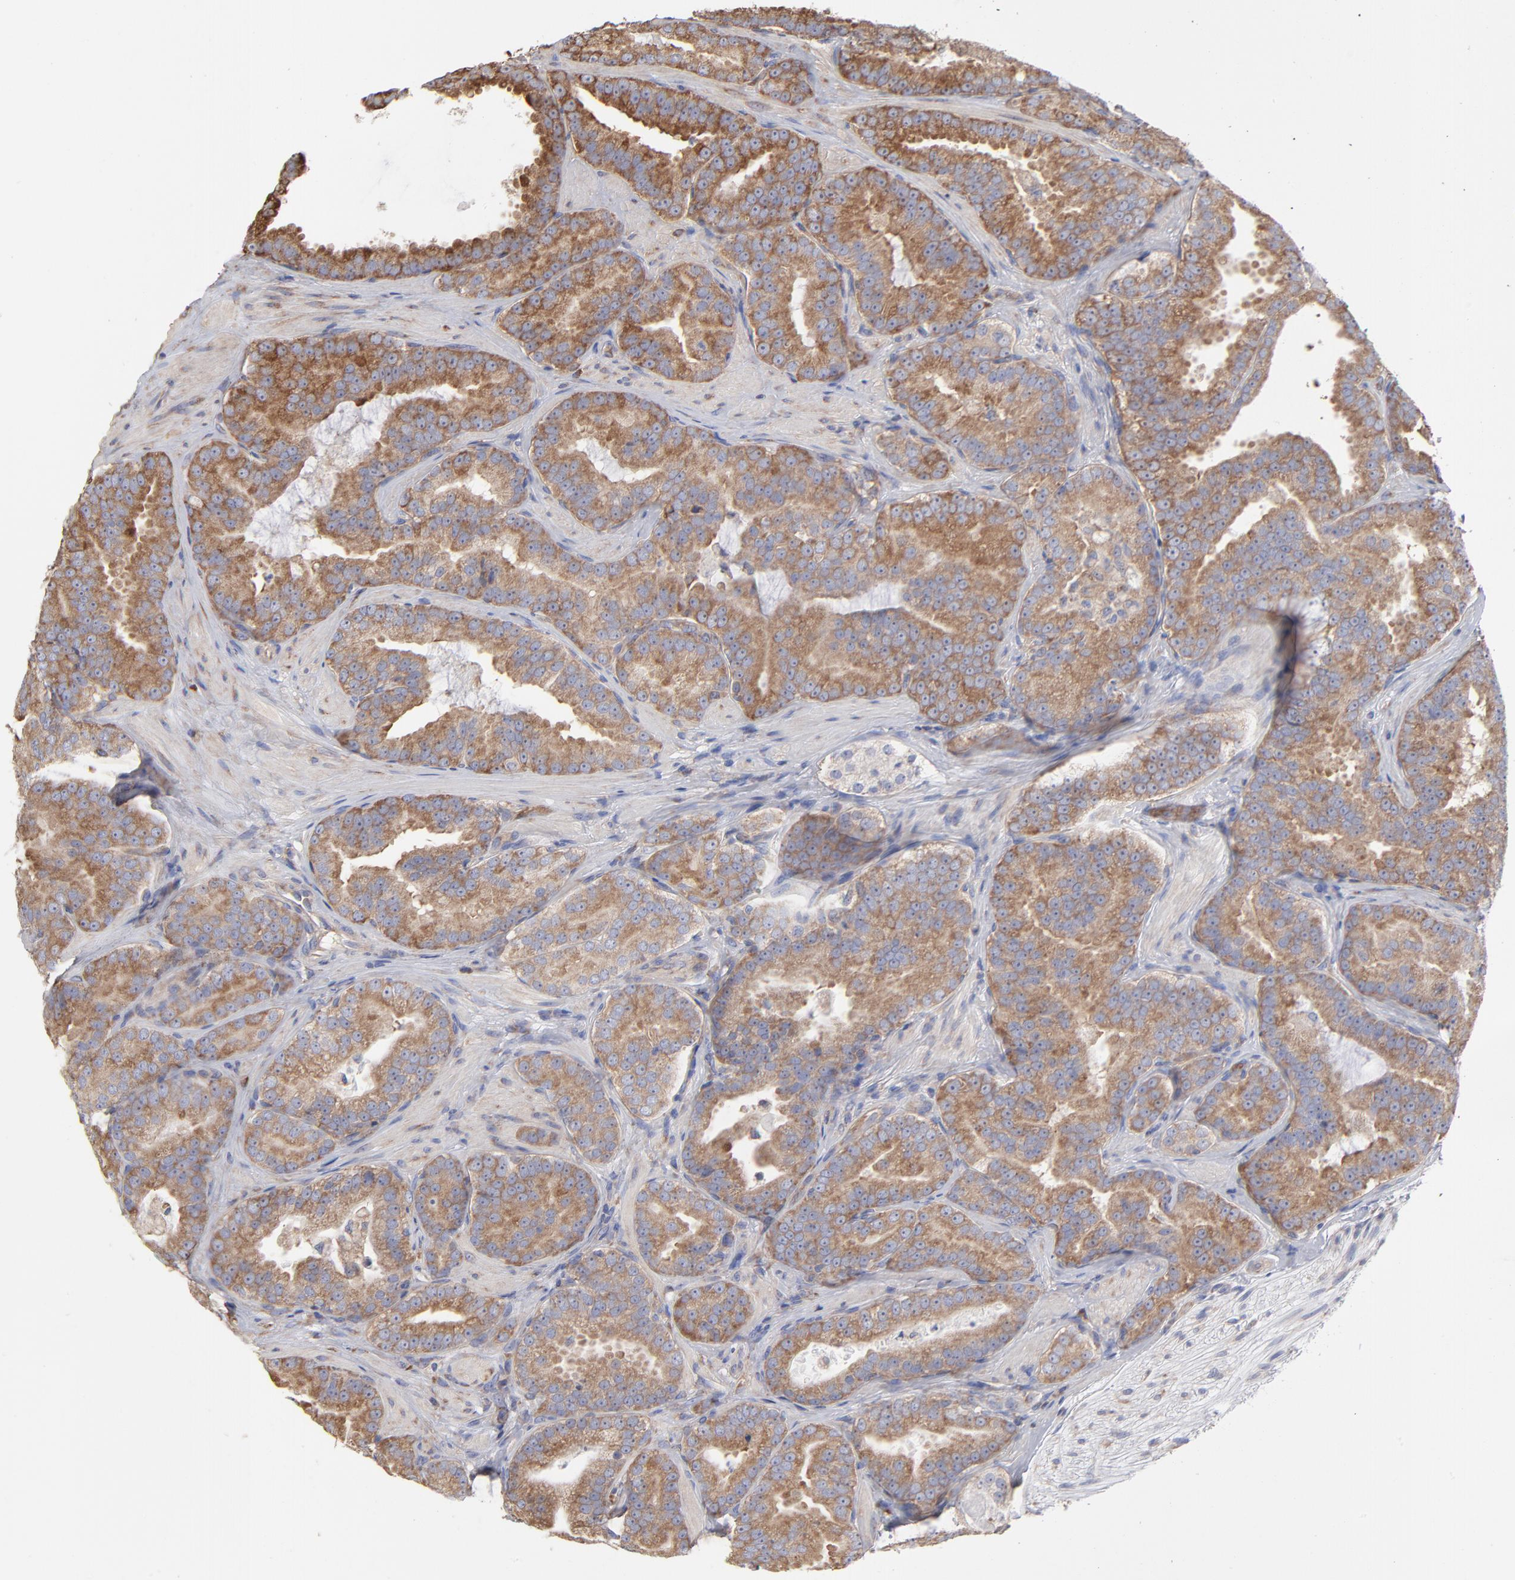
{"staining": {"intensity": "moderate", "quantity": ">75%", "location": "cytoplasmic/membranous"}, "tissue": "prostate cancer", "cell_type": "Tumor cells", "image_type": "cancer", "snomed": [{"axis": "morphology", "description": "Adenocarcinoma, Low grade"}, {"axis": "topography", "description": "Prostate"}], "caption": "Protein analysis of low-grade adenocarcinoma (prostate) tissue reveals moderate cytoplasmic/membranous expression in about >75% of tumor cells.", "gene": "RPL3", "patient": {"sex": "male", "age": 59}}